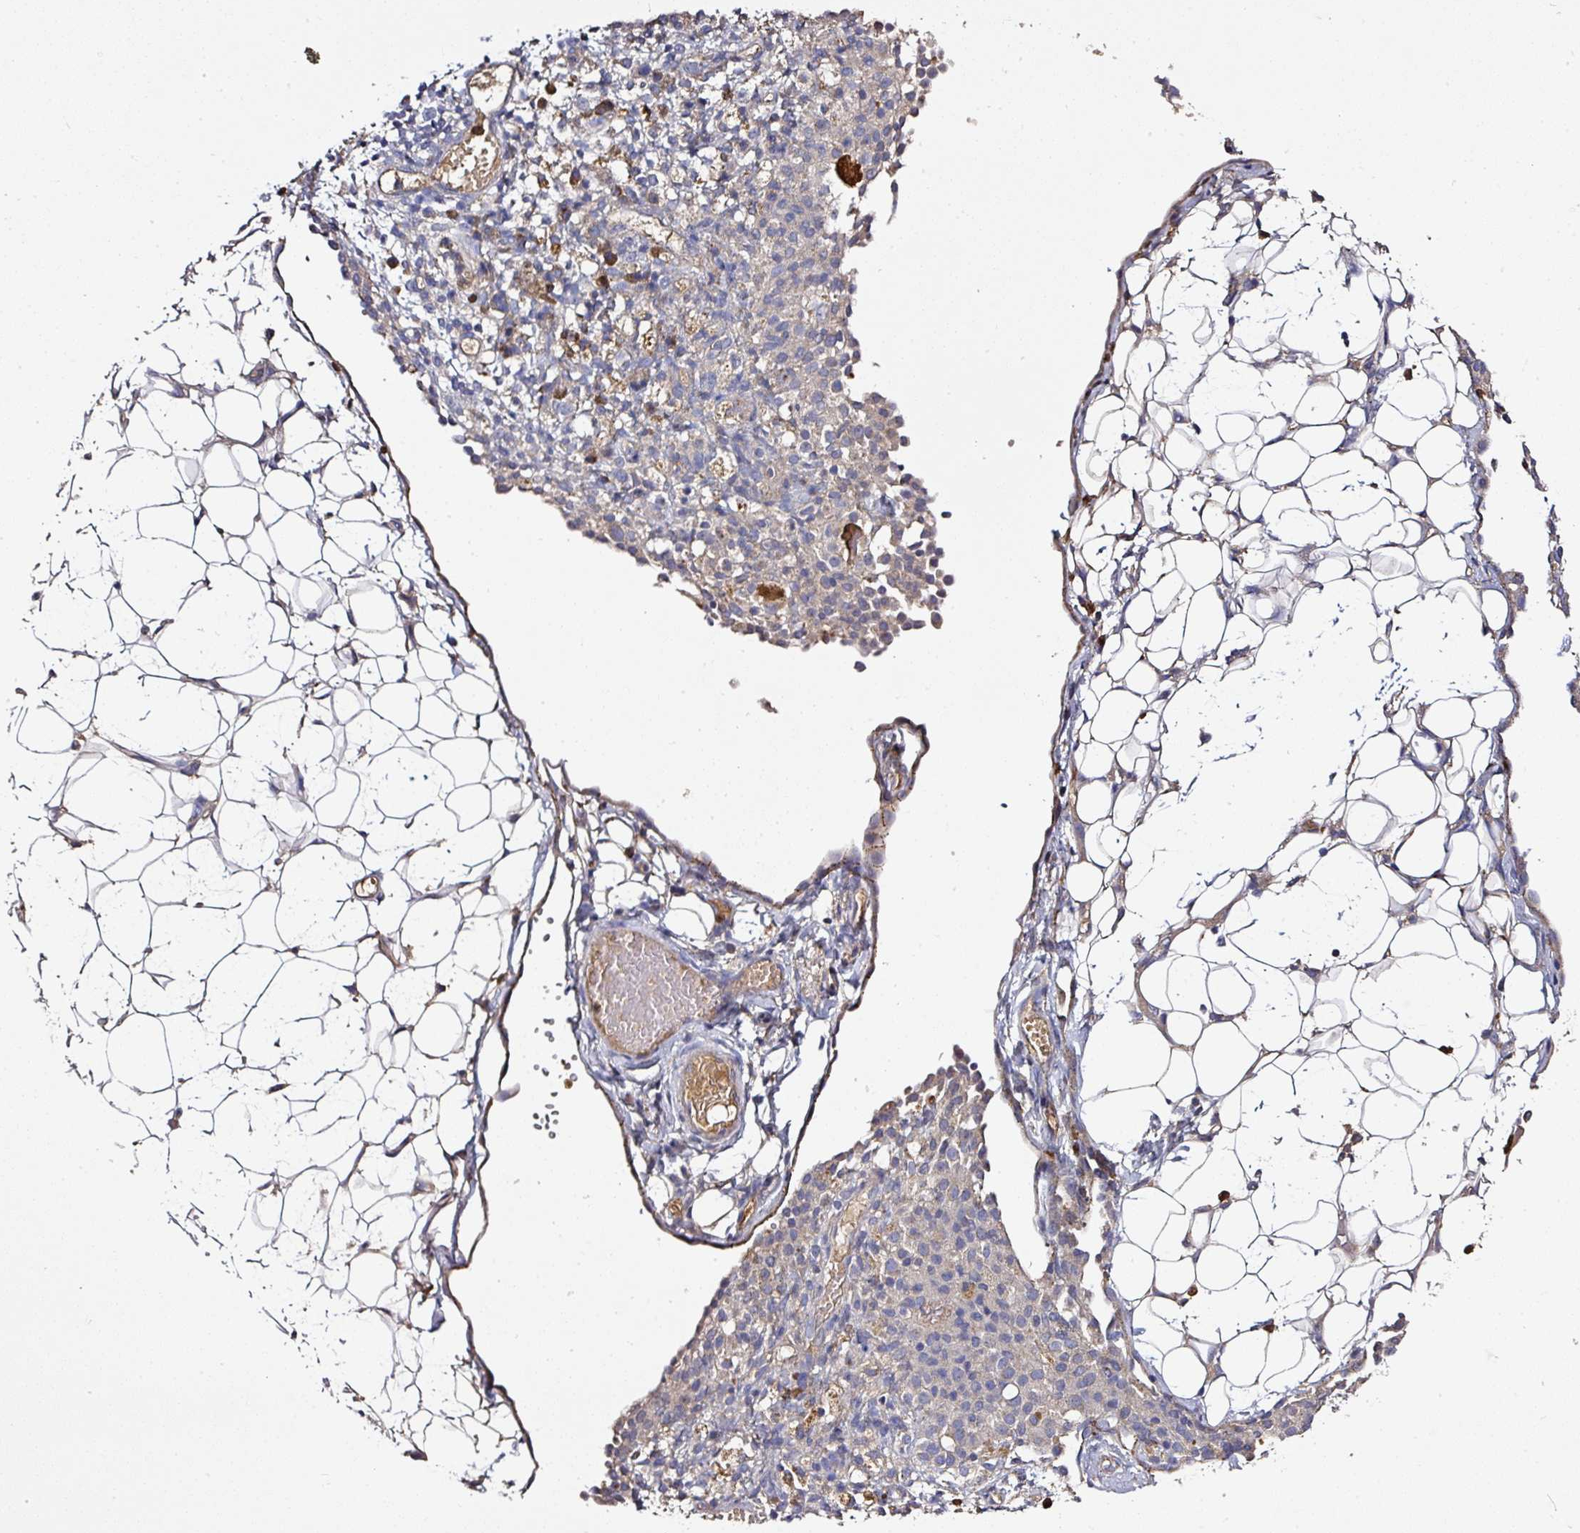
{"staining": {"intensity": "negative", "quantity": "none", "location": "none"}, "tissue": "ovarian cancer", "cell_type": "Tumor cells", "image_type": "cancer", "snomed": [{"axis": "morphology", "description": "Carcinoma, endometroid"}, {"axis": "topography", "description": "Ovary"}], "caption": "A micrograph of human ovarian endometroid carcinoma is negative for staining in tumor cells.", "gene": "CAB39L", "patient": {"sex": "female", "age": 42}}